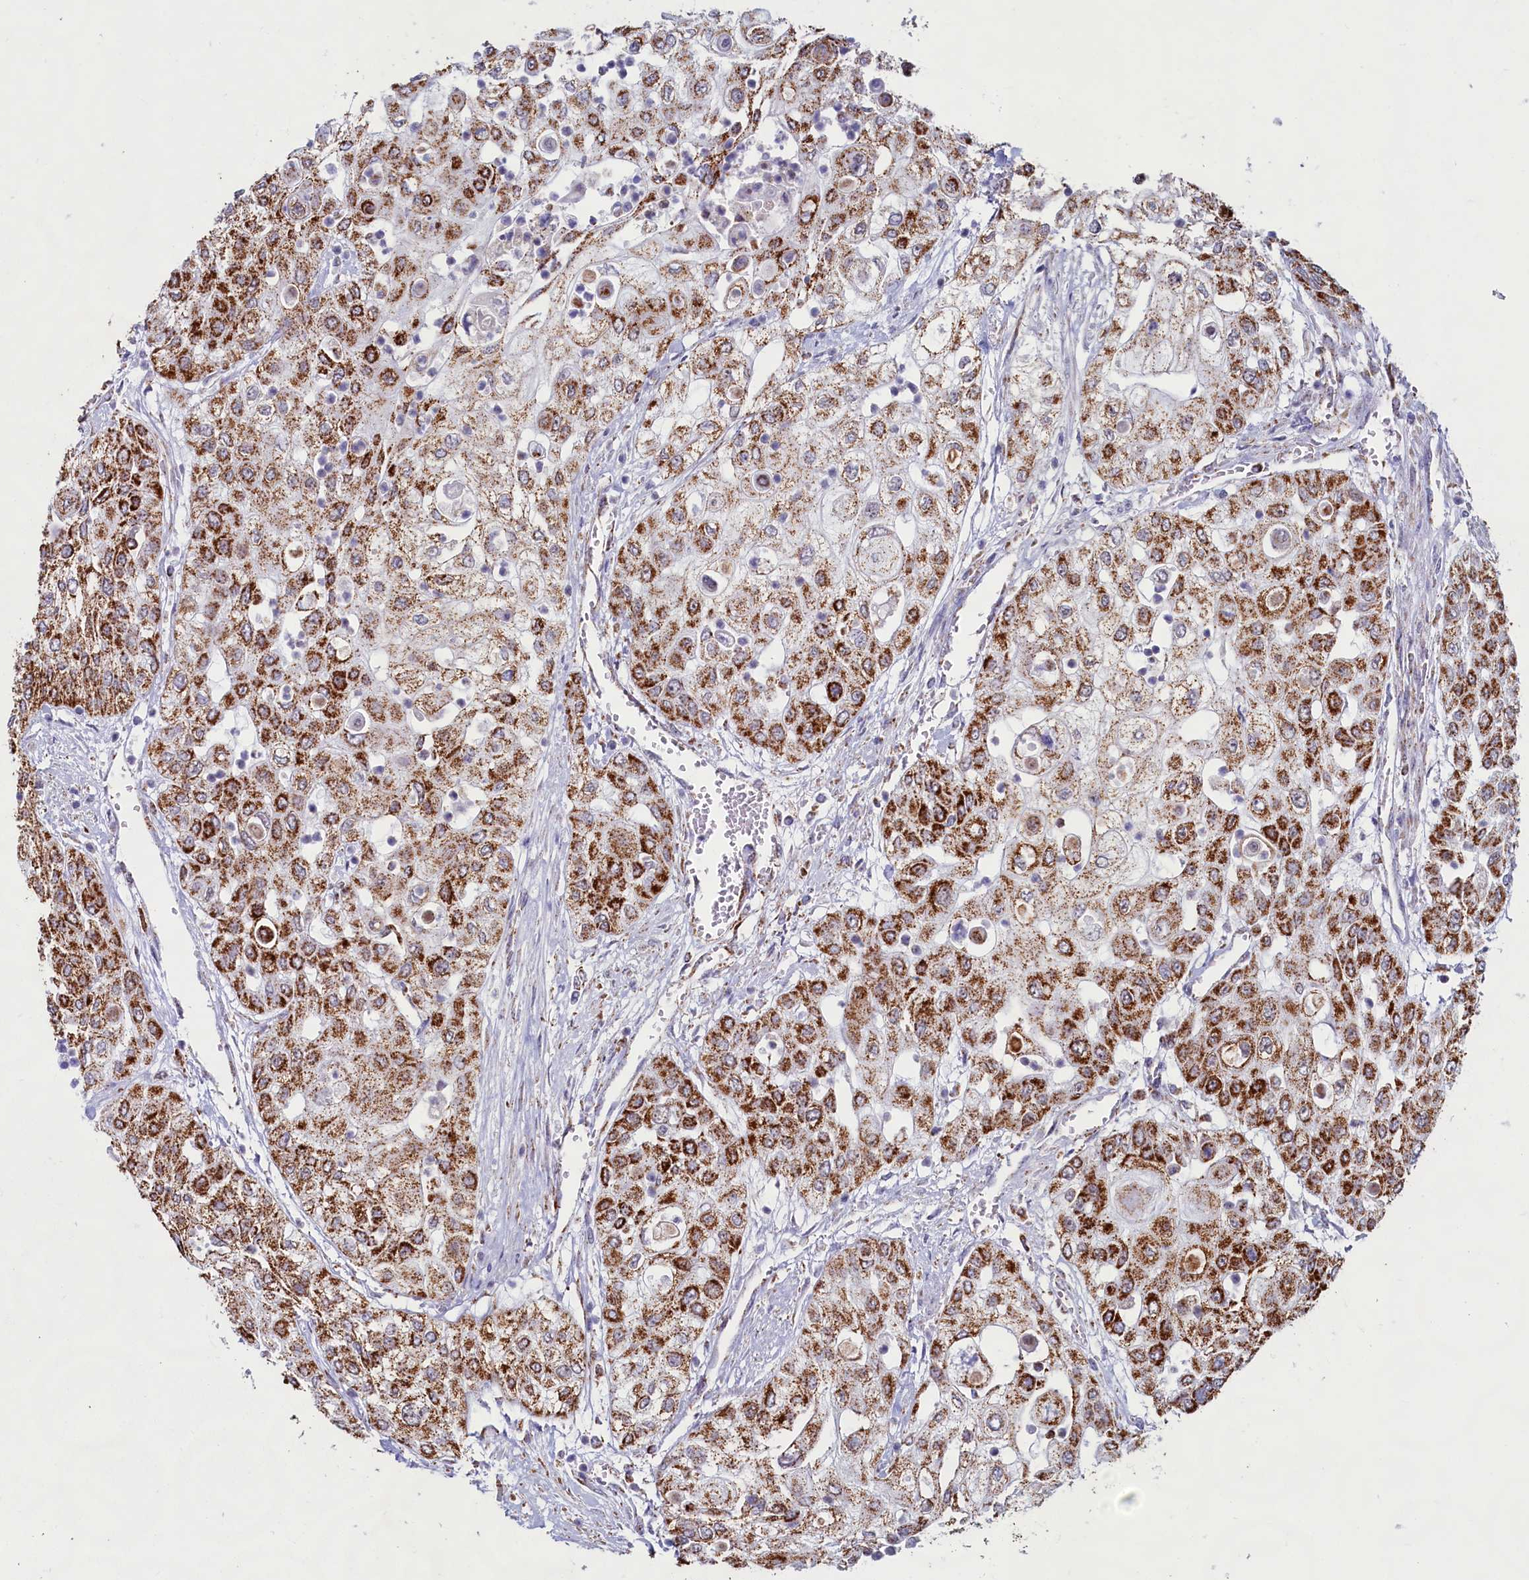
{"staining": {"intensity": "strong", "quantity": ">75%", "location": "cytoplasmic/membranous"}, "tissue": "urothelial cancer", "cell_type": "Tumor cells", "image_type": "cancer", "snomed": [{"axis": "morphology", "description": "Urothelial carcinoma, High grade"}, {"axis": "topography", "description": "Urinary bladder"}], "caption": "Immunohistochemistry of urothelial cancer demonstrates high levels of strong cytoplasmic/membranous staining in about >75% of tumor cells.", "gene": "C1D", "patient": {"sex": "female", "age": 79}}